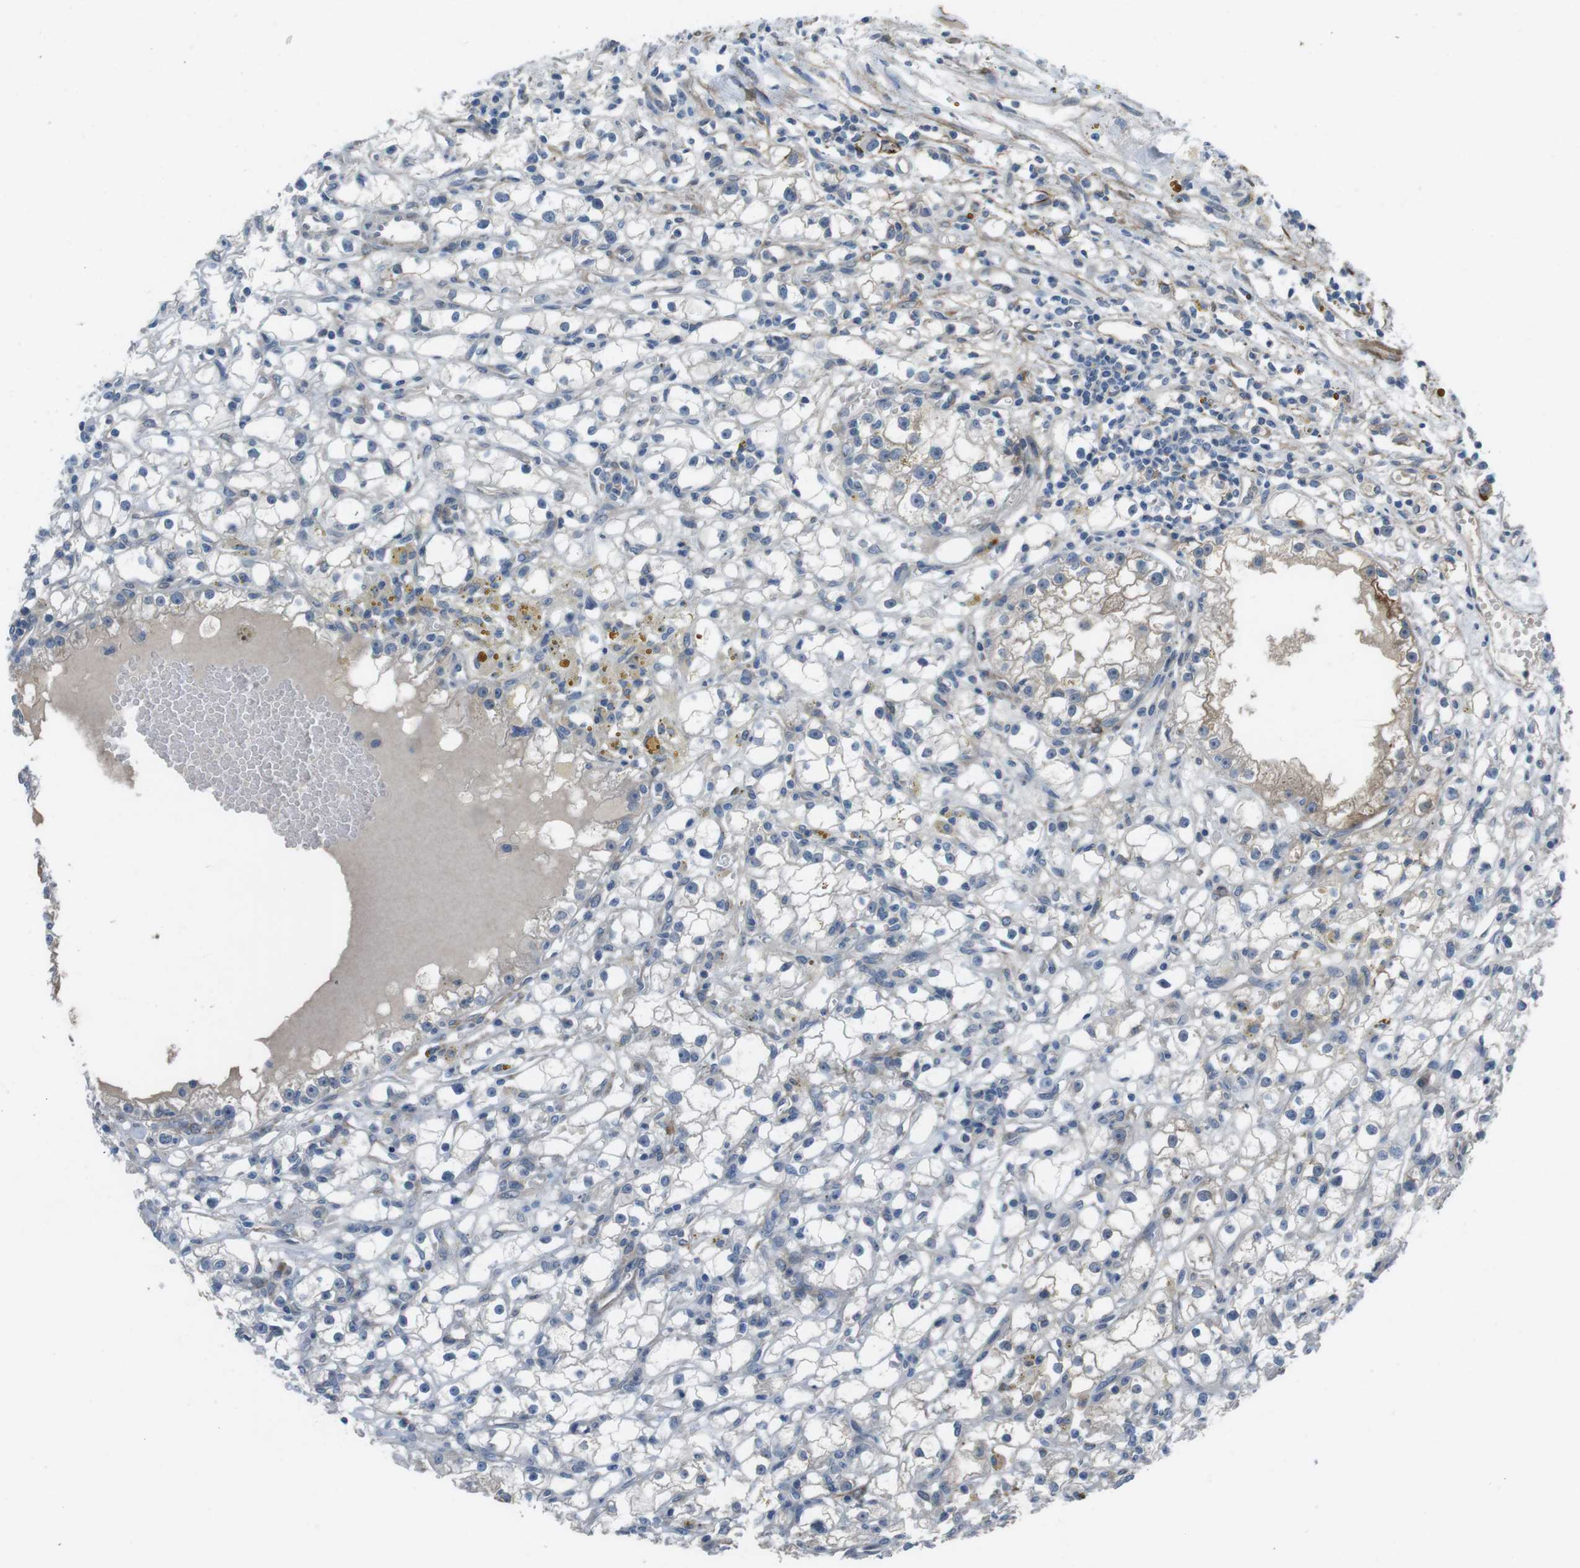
{"staining": {"intensity": "negative", "quantity": "none", "location": "none"}, "tissue": "renal cancer", "cell_type": "Tumor cells", "image_type": "cancer", "snomed": [{"axis": "morphology", "description": "Adenocarcinoma, NOS"}, {"axis": "topography", "description": "Kidney"}], "caption": "Micrograph shows no significant protein positivity in tumor cells of renal cancer. (DAB immunohistochemistry with hematoxylin counter stain).", "gene": "ANK2", "patient": {"sex": "male", "age": 56}}